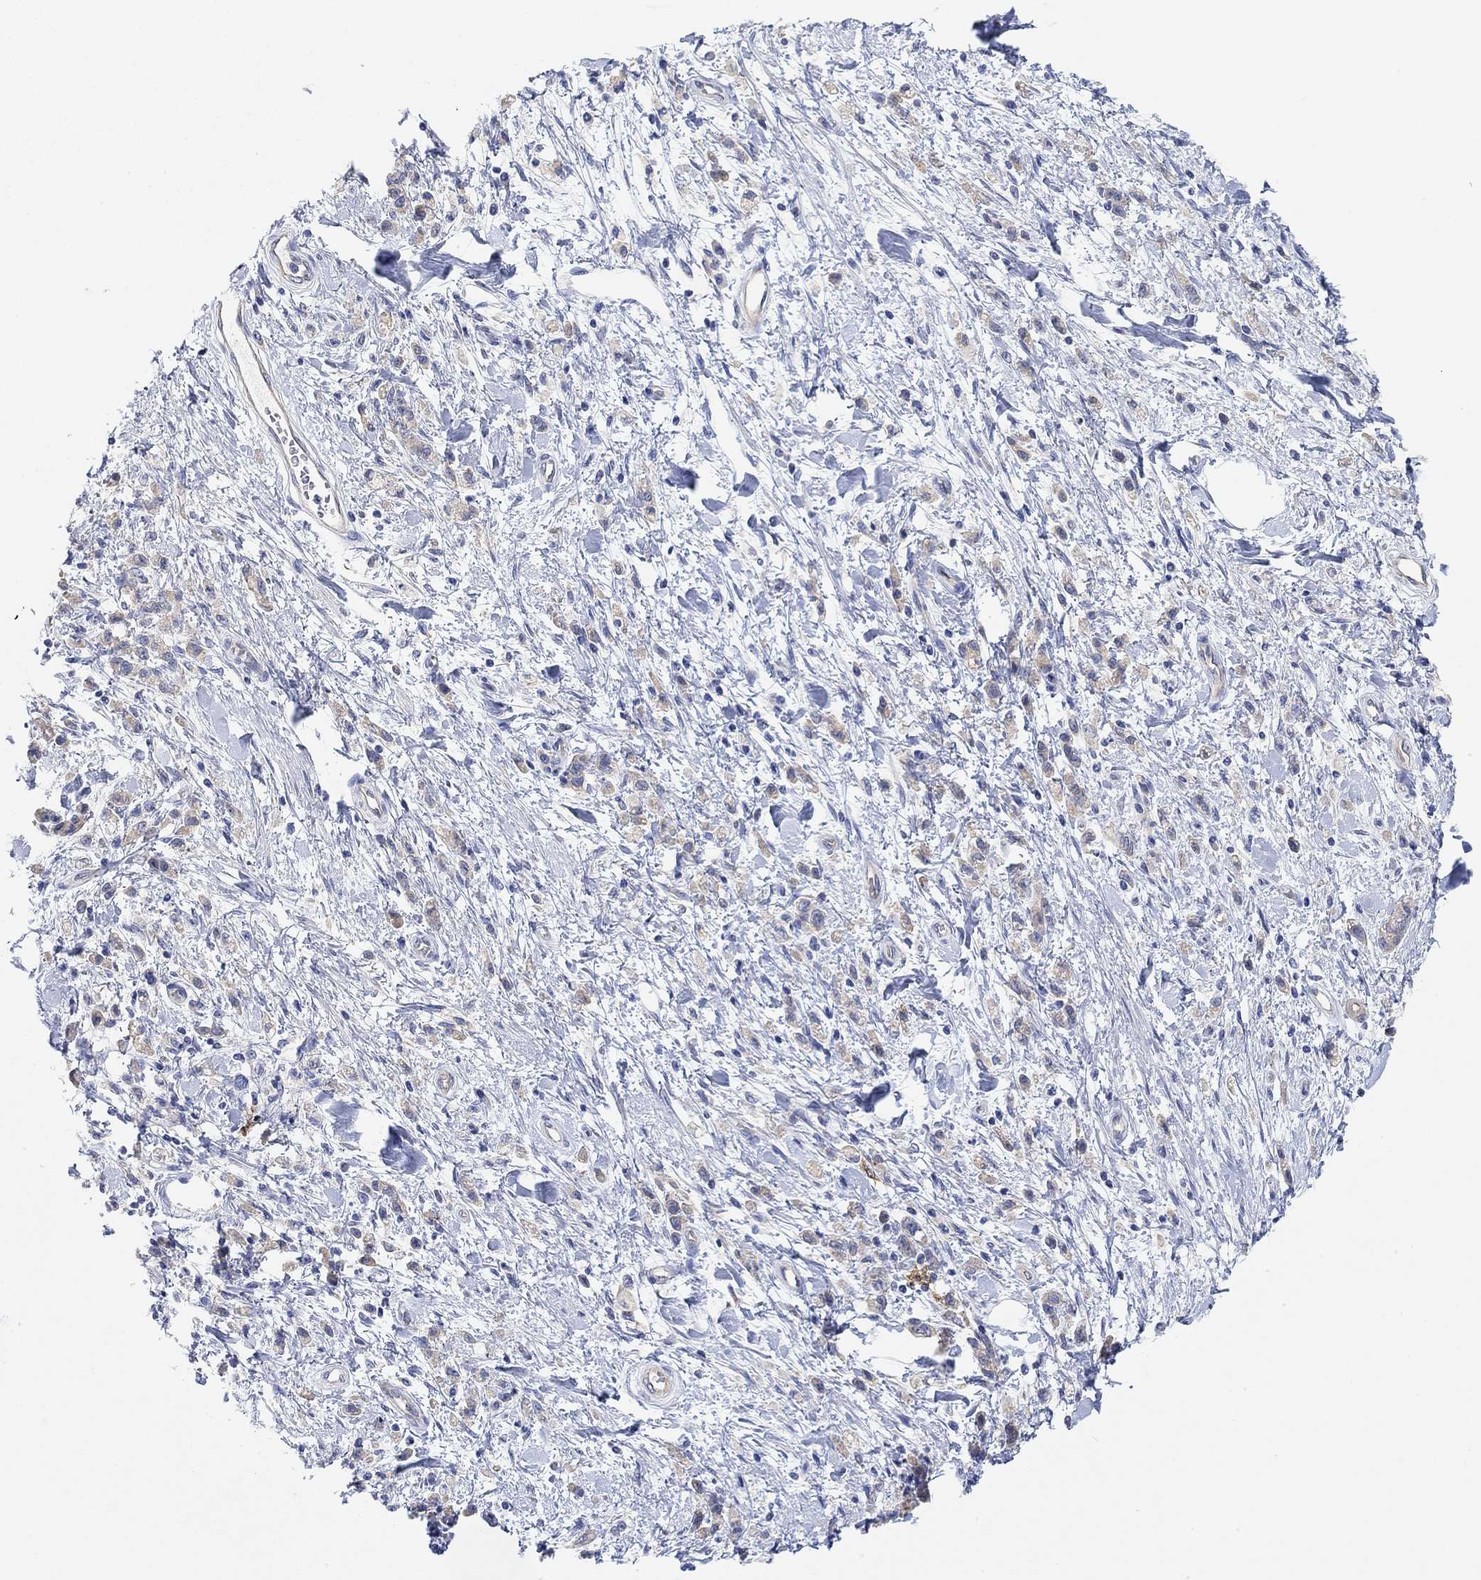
{"staining": {"intensity": "weak", "quantity": "25%-75%", "location": "cytoplasmic/membranous"}, "tissue": "stomach cancer", "cell_type": "Tumor cells", "image_type": "cancer", "snomed": [{"axis": "morphology", "description": "Adenocarcinoma, NOS"}, {"axis": "topography", "description": "Stomach"}], "caption": "A high-resolution image shows immunohistochemistry (IHC) staining of stomach cancer, which reveals weak cytoplasmic/membranous expression in about 25%-75% of tumor cells.", "gene": "RGS1", "patient": {"sex": "male", "age": 77}}